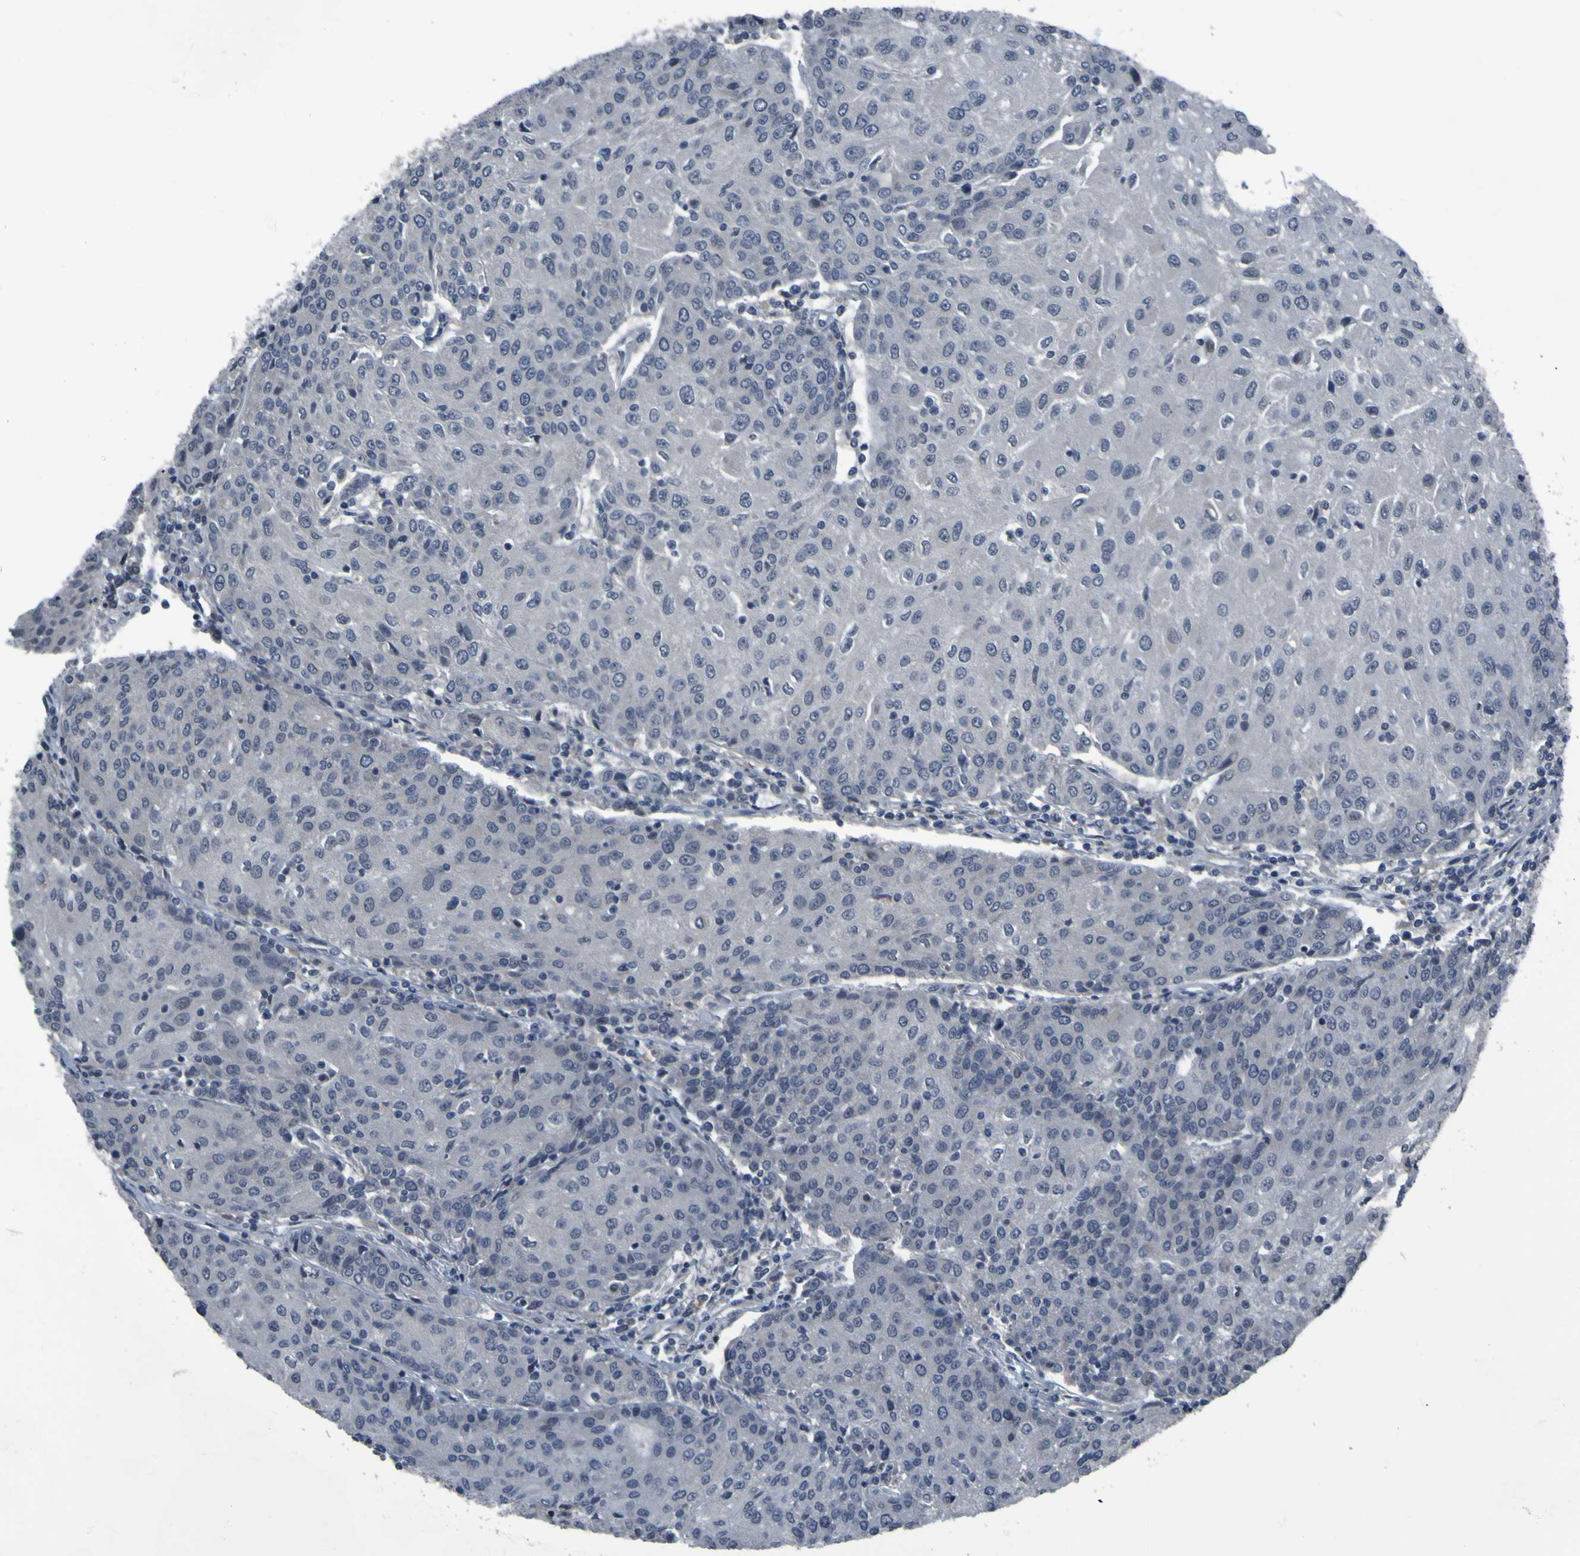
{"staining": {"intensity": "negative", "quantity": "none", "location": "none"}, "tissue": "urothelial cancer", "cell_type": "Tumor cells", "image_type": "cancer", "snomed": [{"axis": "morphology", "description": "Urothelial carcinoma, High grade"}, {"axis": "topography", "description": "Urinary bladder"}], "caption": "Immunohistochemistry of human urothelial cancer displays no staining in tumor cells.", "gene": "OSTM1", "patient": {"sex": "female", "age": 85}}